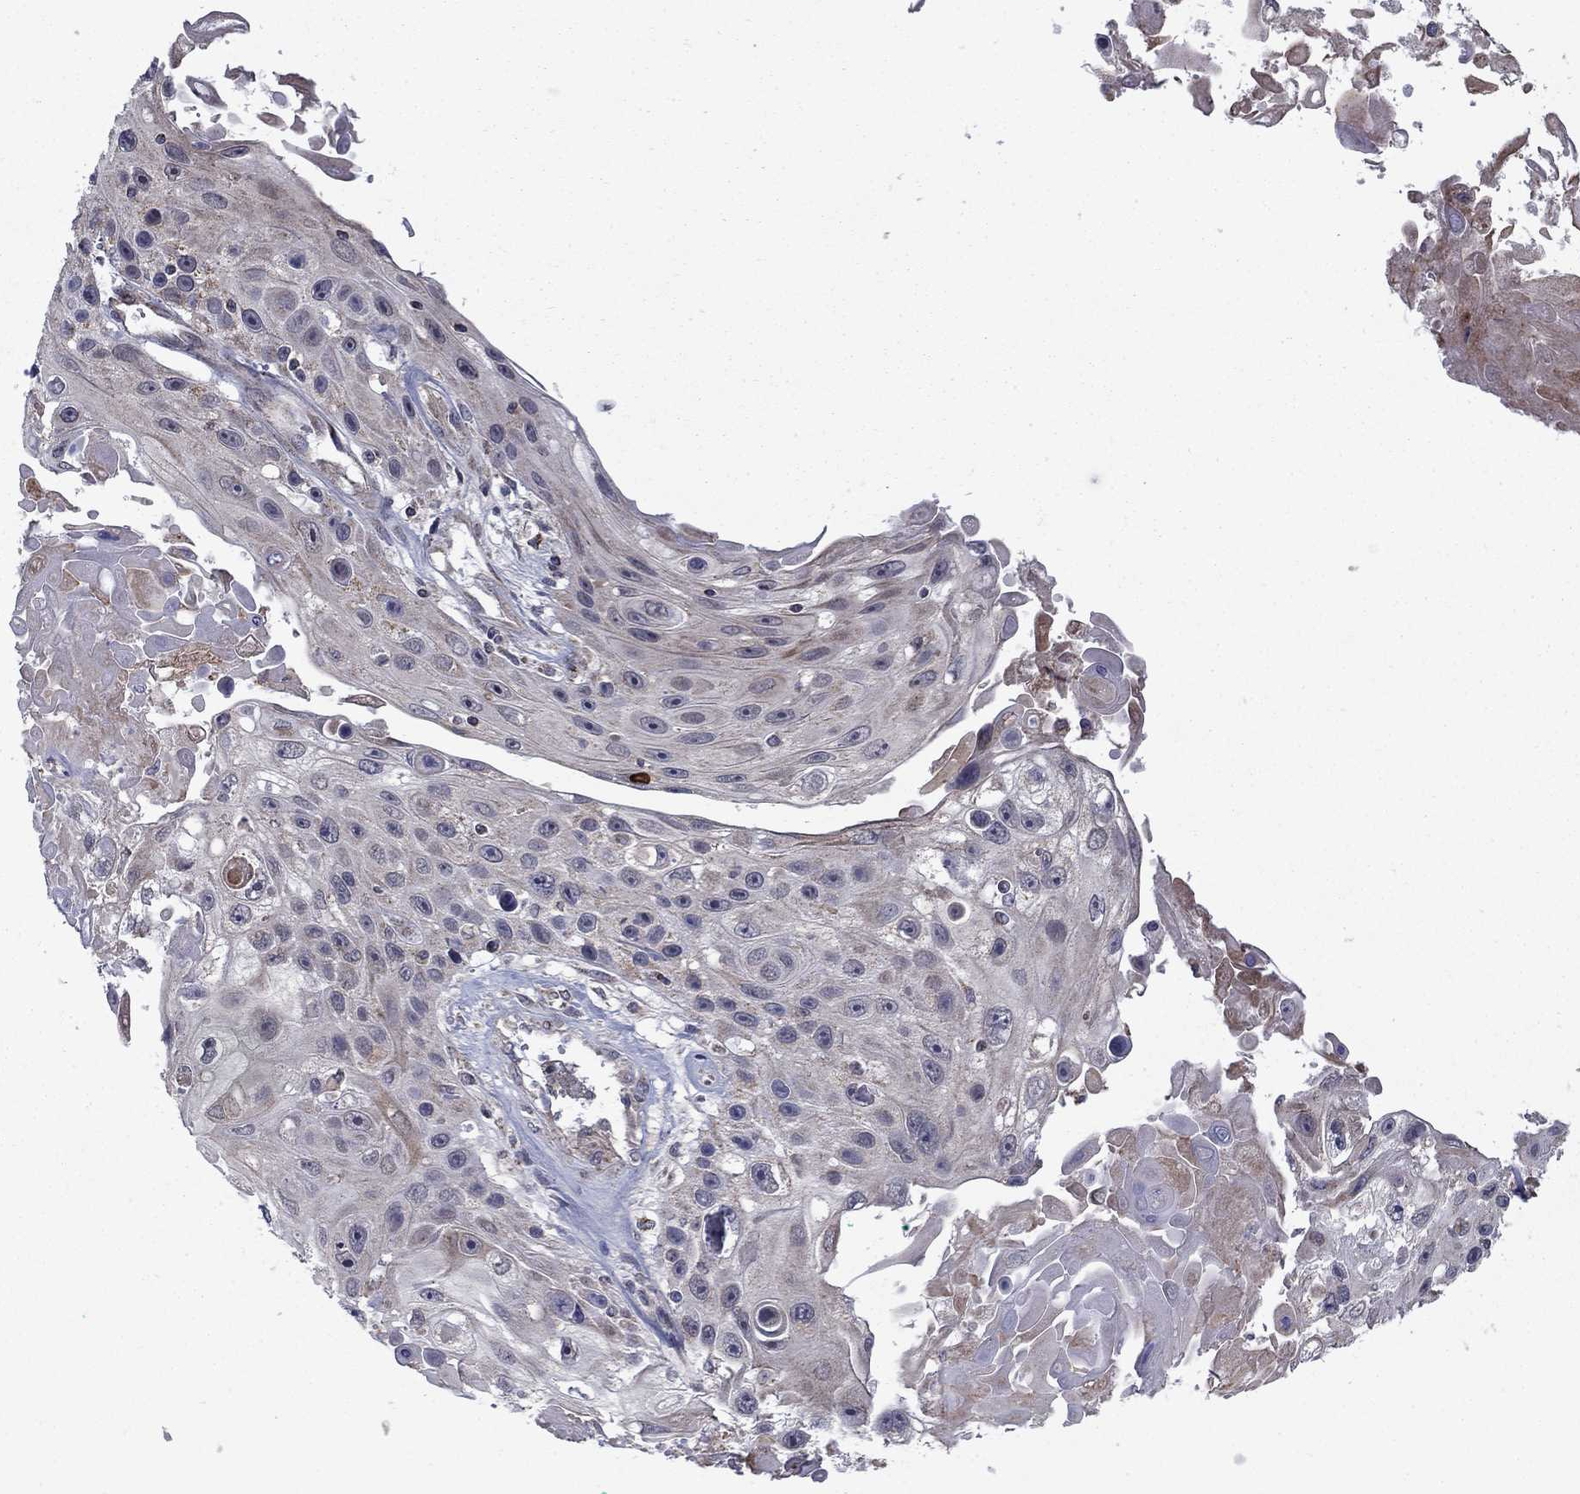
{"staining": {"intensity": "negative", "quantity": "none", "location": "none"}, "tissue": "skin cancer", "cell_type": "Tumor cells", "image_type": "cancer", "snomed": [{"axis": "morphology", "description": "Squamous cell carcinoma, NOS"}, {"axis": "topography", "description": "Skin"}], "caption": "IHC histopathology image of neoplastic tissue: human skin cancer stained with DAB displays no significant protein expression in tumor cells. (Immunohistochemistry, brightfield microscopy, high magnification).", "gene": "DOP1B", "patient": {"sex": "male", "age": 82}}